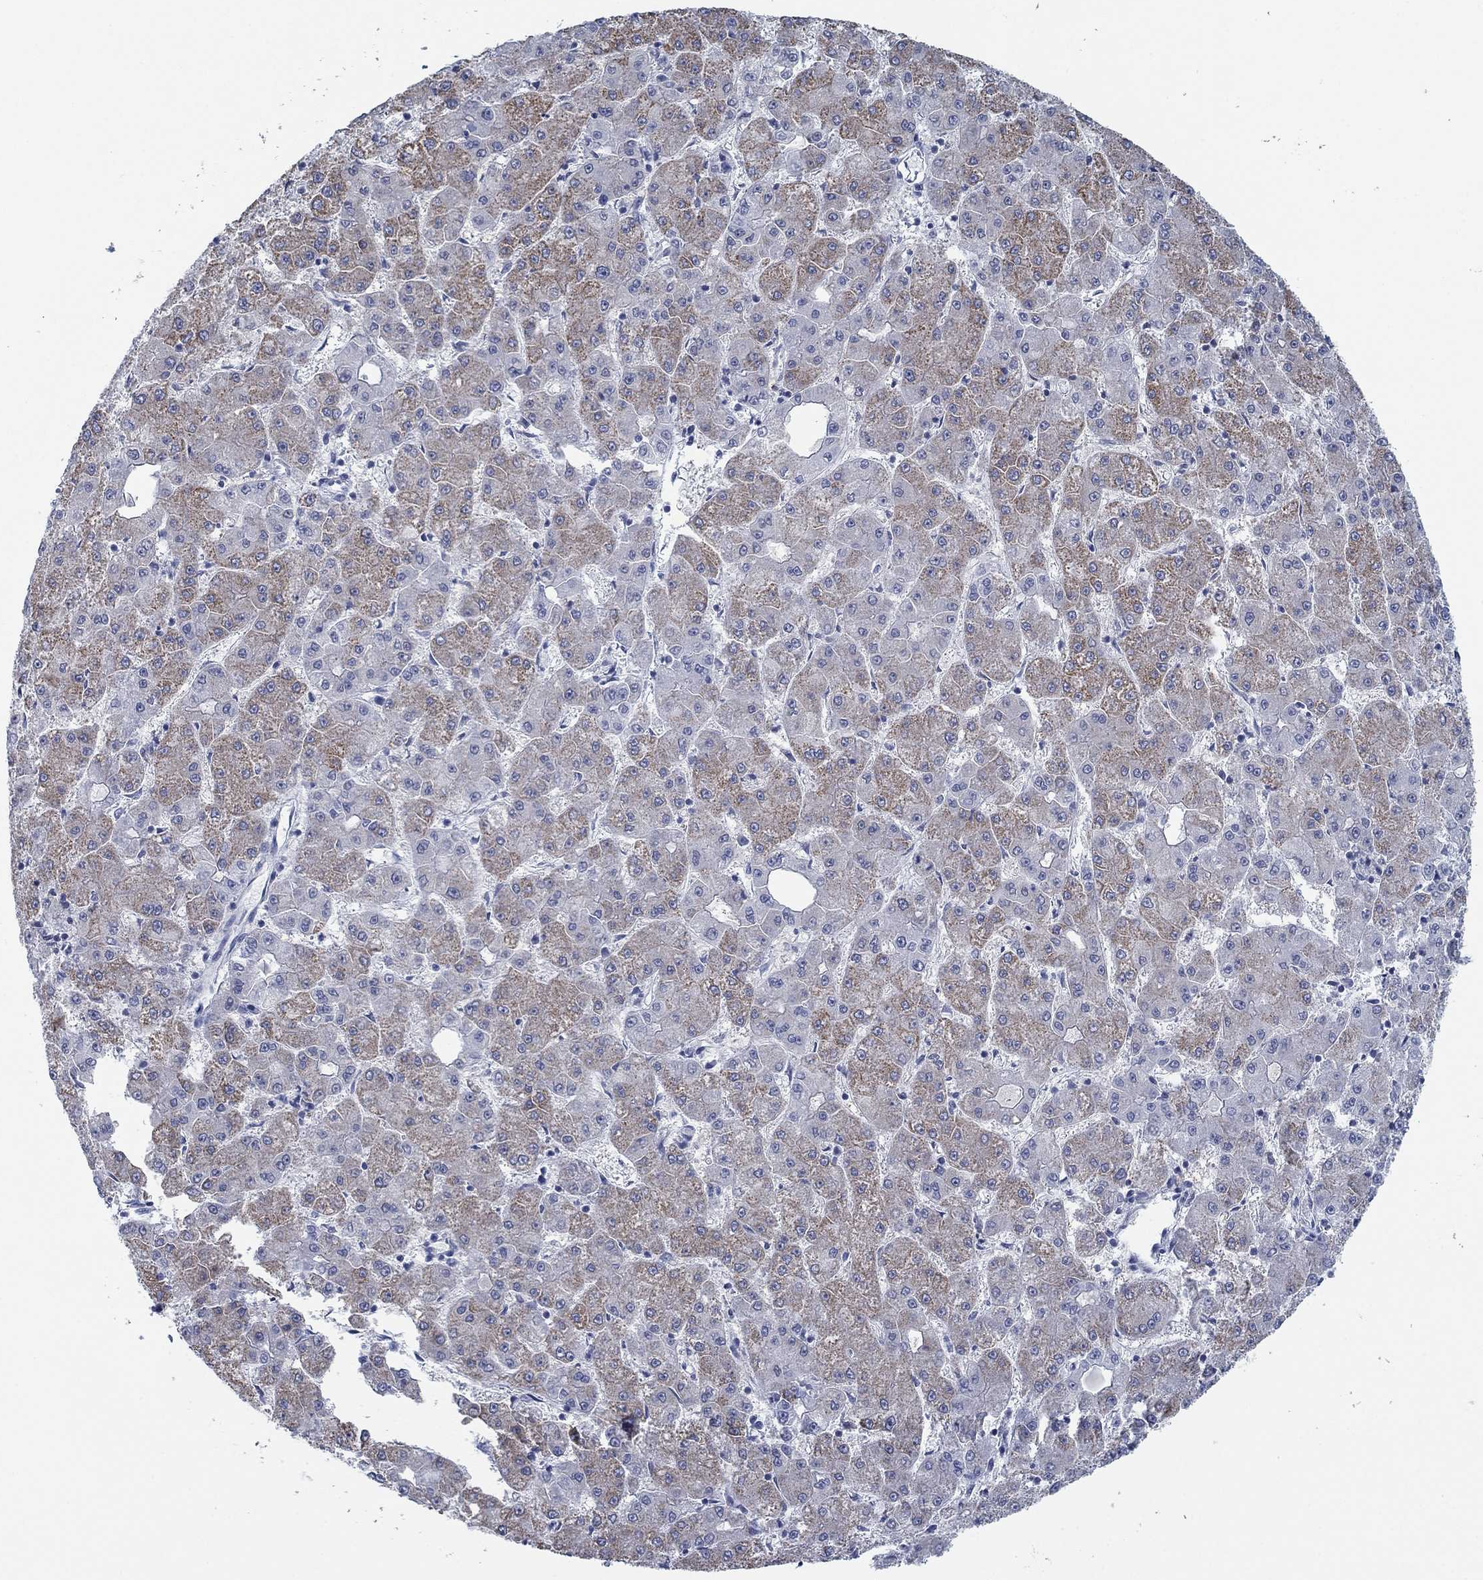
{"staining": {"intensity": "moderate", "quantity": "<25%", "location": "cytoplasmic/membranous"}, "tissue": "liver cancer", "cell_type": "Tumor cells", "image_type": "cancer", "snomed": [{"axis": "morphology", "description": "Carcinoma, Hepatocellular, NOS"}, {"axis": "topography", "description": "Liver"}], "caption": "Tumor cells show moderate cytoplasmic/membranous staining in approximately <25% of cells in liver cancer.", "gene": "DNAL1", "patient": {"sex": "male", "age": 73}}